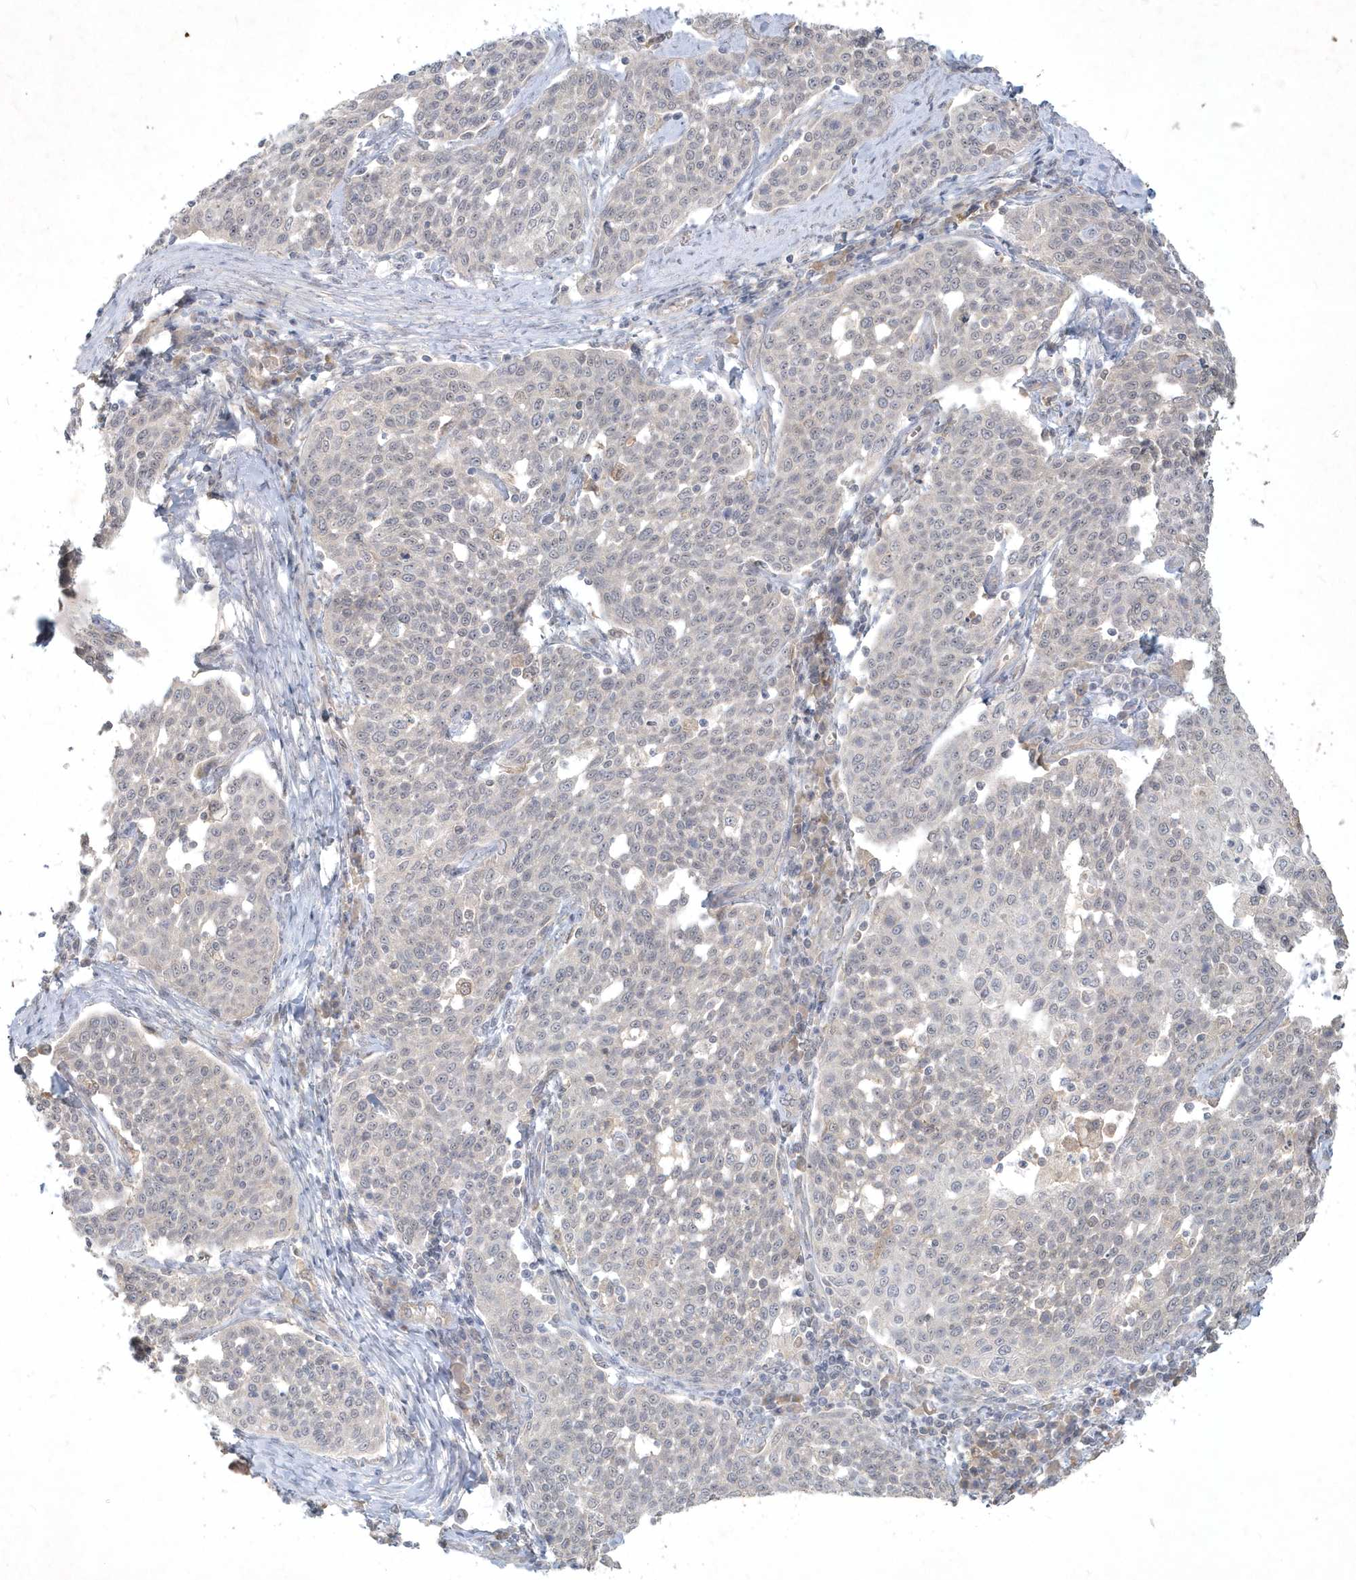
{"staining": {"intensity": "negative", "quantity": "none", "location": "none"}, "tissue": "cervical cancer", "cell_type": "Tumor cells", "image_type": "cancer", "snomed": [{"axis": "morphology", "description": "Squamous cell carcinoma, NOS"}, {"axis": "topography", "description": "Cervix"}], "caption": "The image displays no significant staining in tumor cells of cervical cancer (squamous cell carcinoma).", "gene": "BOD1", "patient": {"sex": "female", "age": 34}}